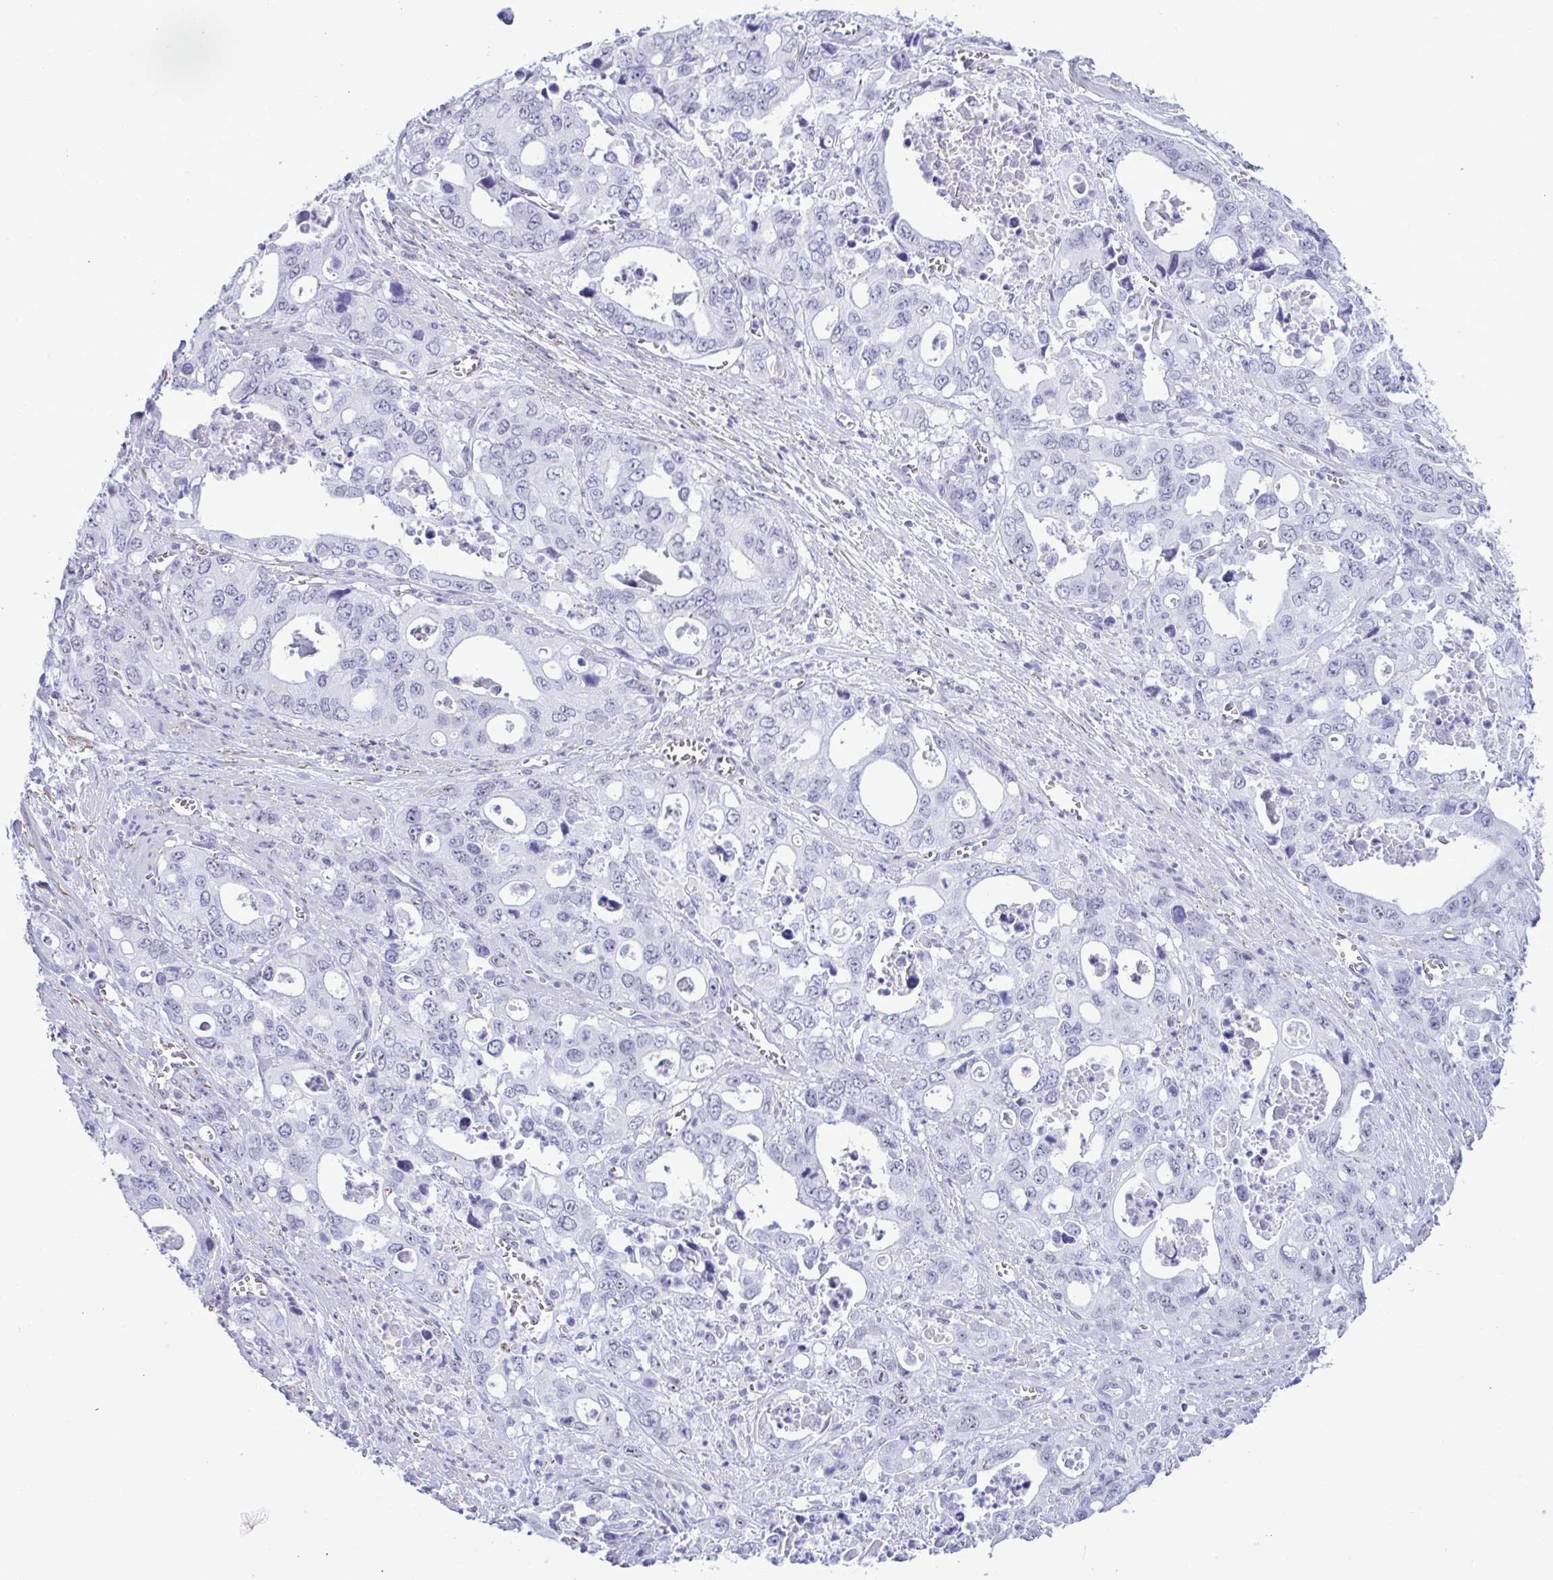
{"staining": {"intensity": "negative", "quantity": "none", "location": "none"}, "tissue": "stomach cancer", "cell_type": "Tumor cells", "image_type": "cancer", "snomed": [{"axis": "morphology", "description": "Adenocarcinoma, NOS"}, {"axis": "topography", "description": "Stomach, upper"}], "caption": "There is no significant positivity in tumor cells of stomach cancer (adenocarcinoma).", "gene": "ELN", "patient": {"sex": "male", "age": 74}}